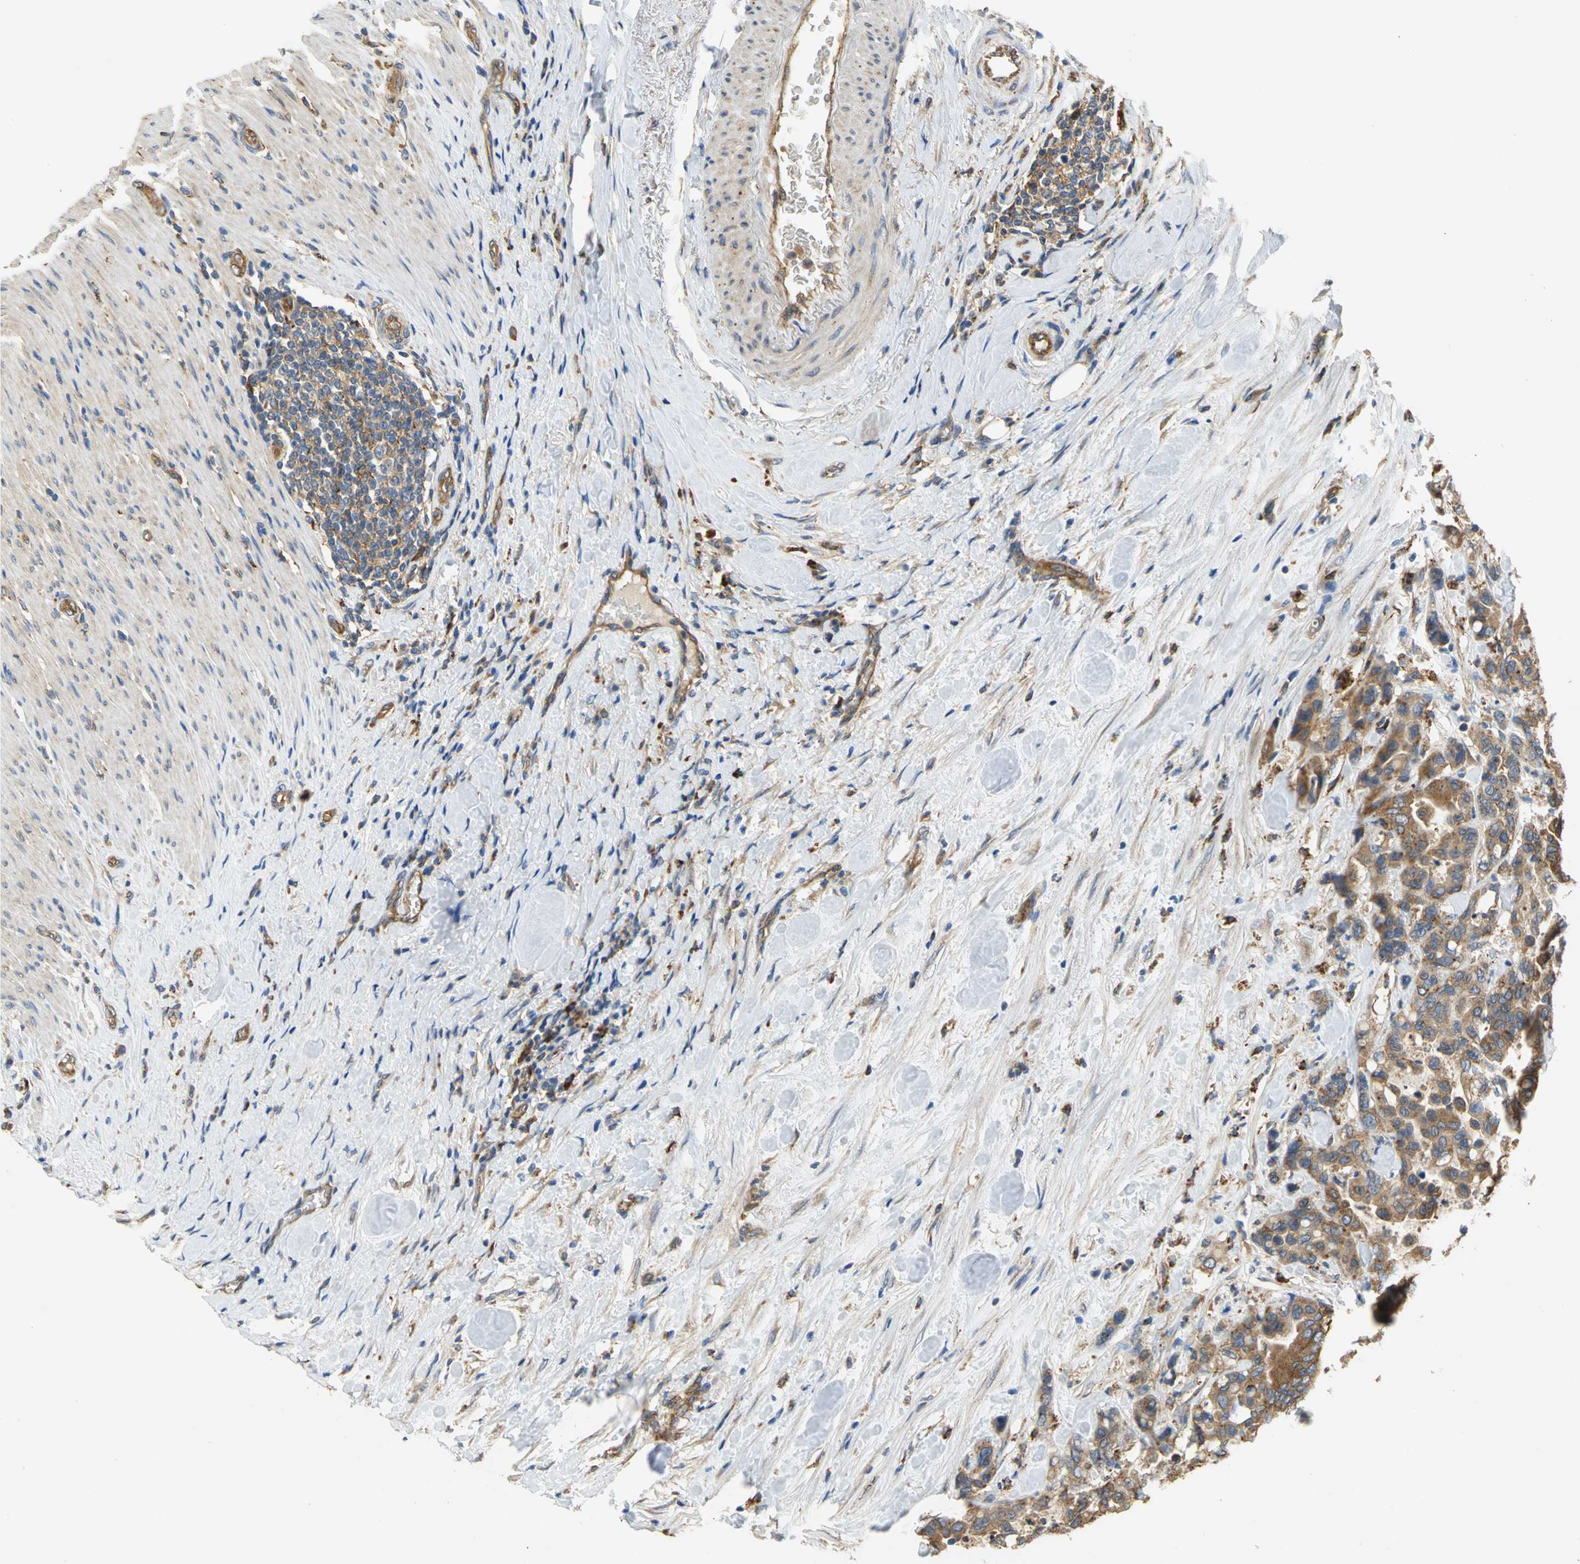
{"staining": {"intensity": "moderate", "quantity": ">75%", "location": "cytoplasmic/membranous"}, "tissue": "colorectal cancer", "cell_type": "Tumor cells", "image_type": "cancer", "snomed": [{"axis": "morphology", "description": "Adenocarcinoma, NOS"}, {"axis": "topography", "description": "Colon"}], "caption": "Tumor cells show medium levels of moderate cytoplasmic/membranous expression in about >75% of cells in human colorectal cancer.", "gene": "DIAPH2", "patient": {"sex": "male", "age": 82}}